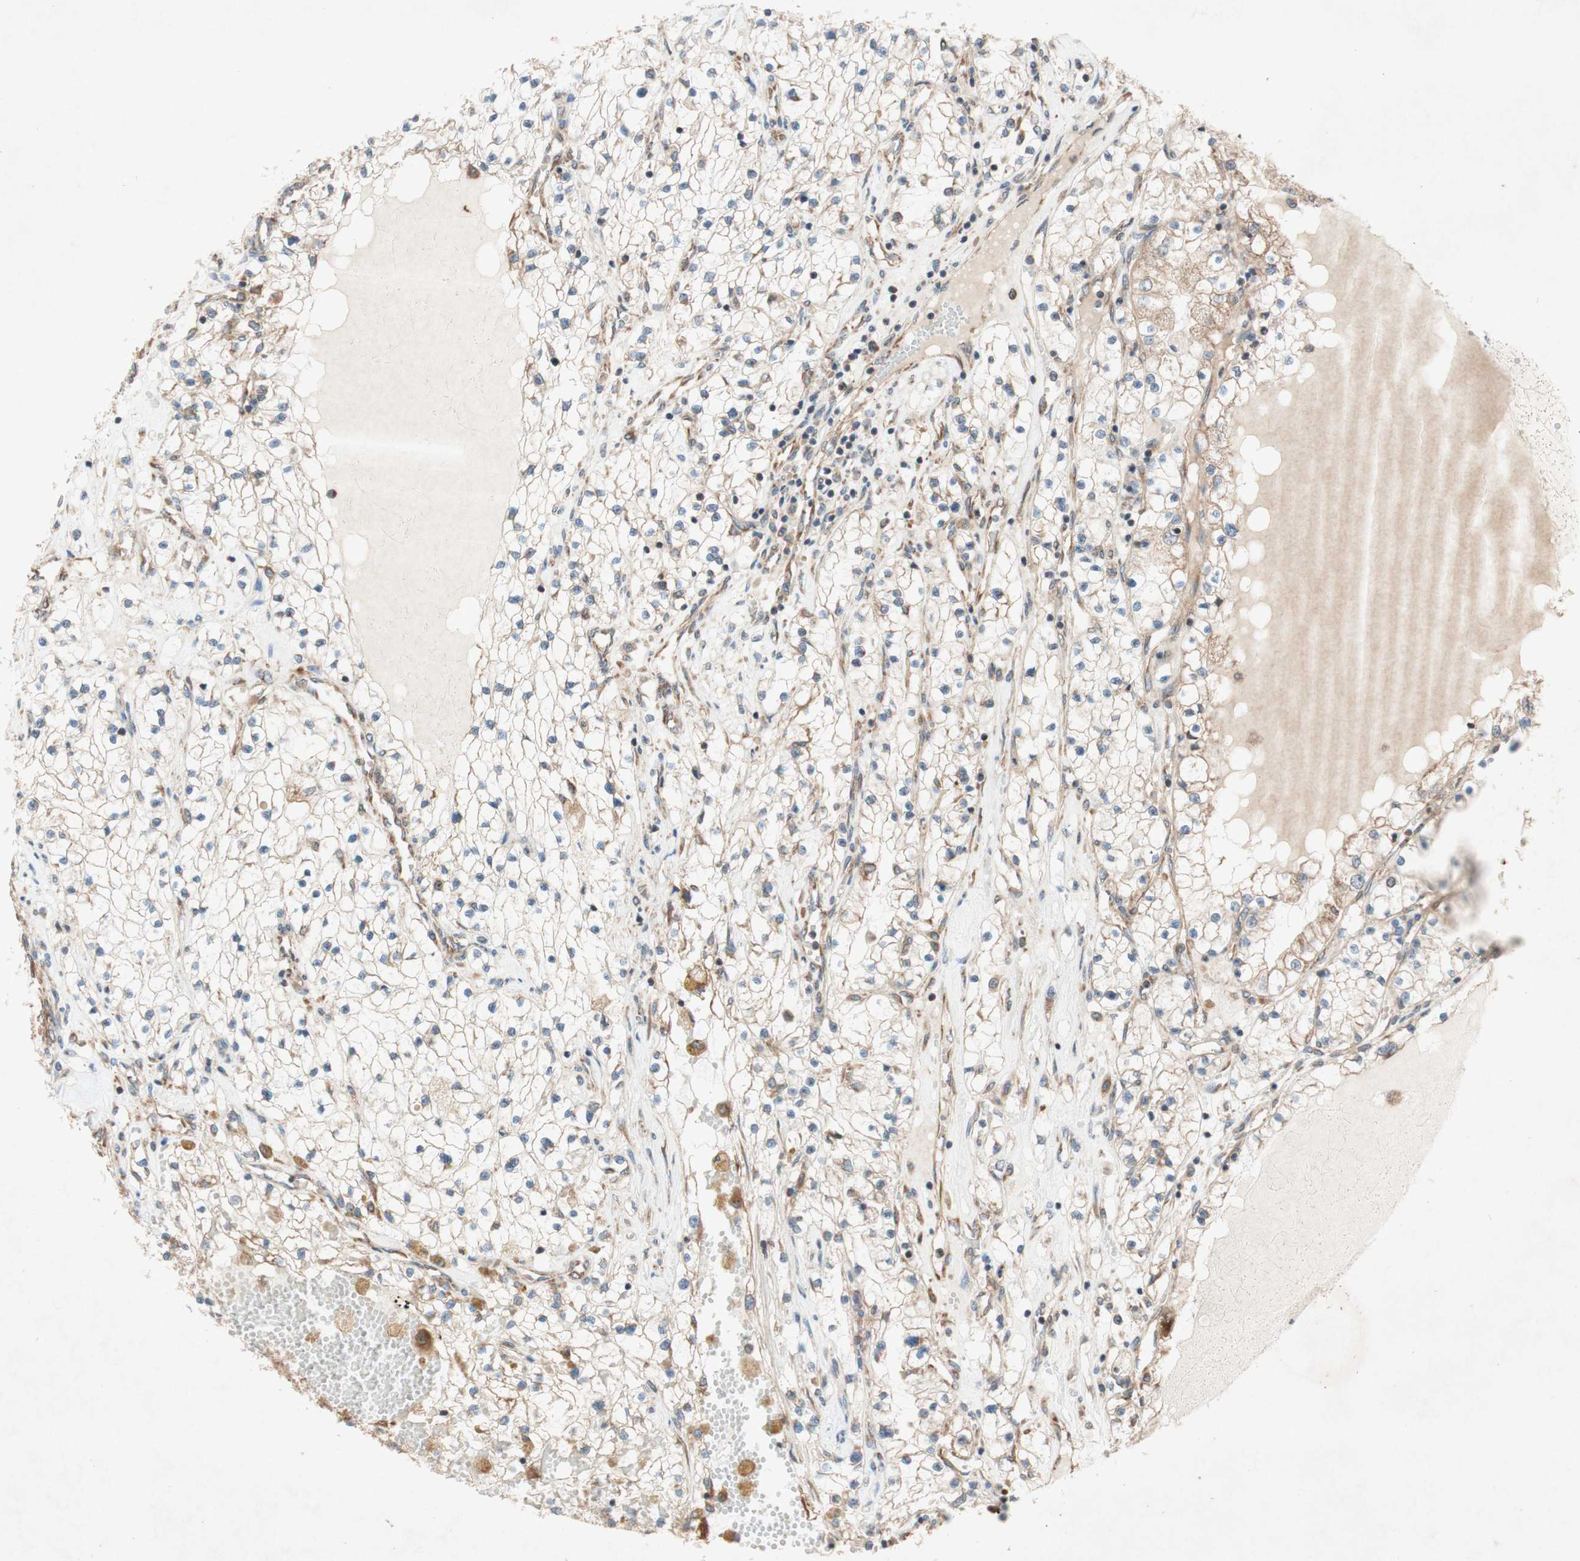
{"staining": {"intensity": "weak", "quantity": "25%-75%", "location": "cytoplasmic/membranous"}, "tissue": "renal cancer", "cell_type": "Tumor cells", "image_type": "cancer", "snomed": [{"axis": "morphology", "description": "Adenocarcinoma, NOS"}, {"axis": "topography", "description": "Kidney"}], "caption": "This photomicrograph displays IHC staining of human adenocarcinoma (renal), with low weak cytoplasmic/membranous positivity in approximately 25%-75% of tumor cells.", "gene": "SOCS2", "patient": {"sex": "male", "age": 68}}